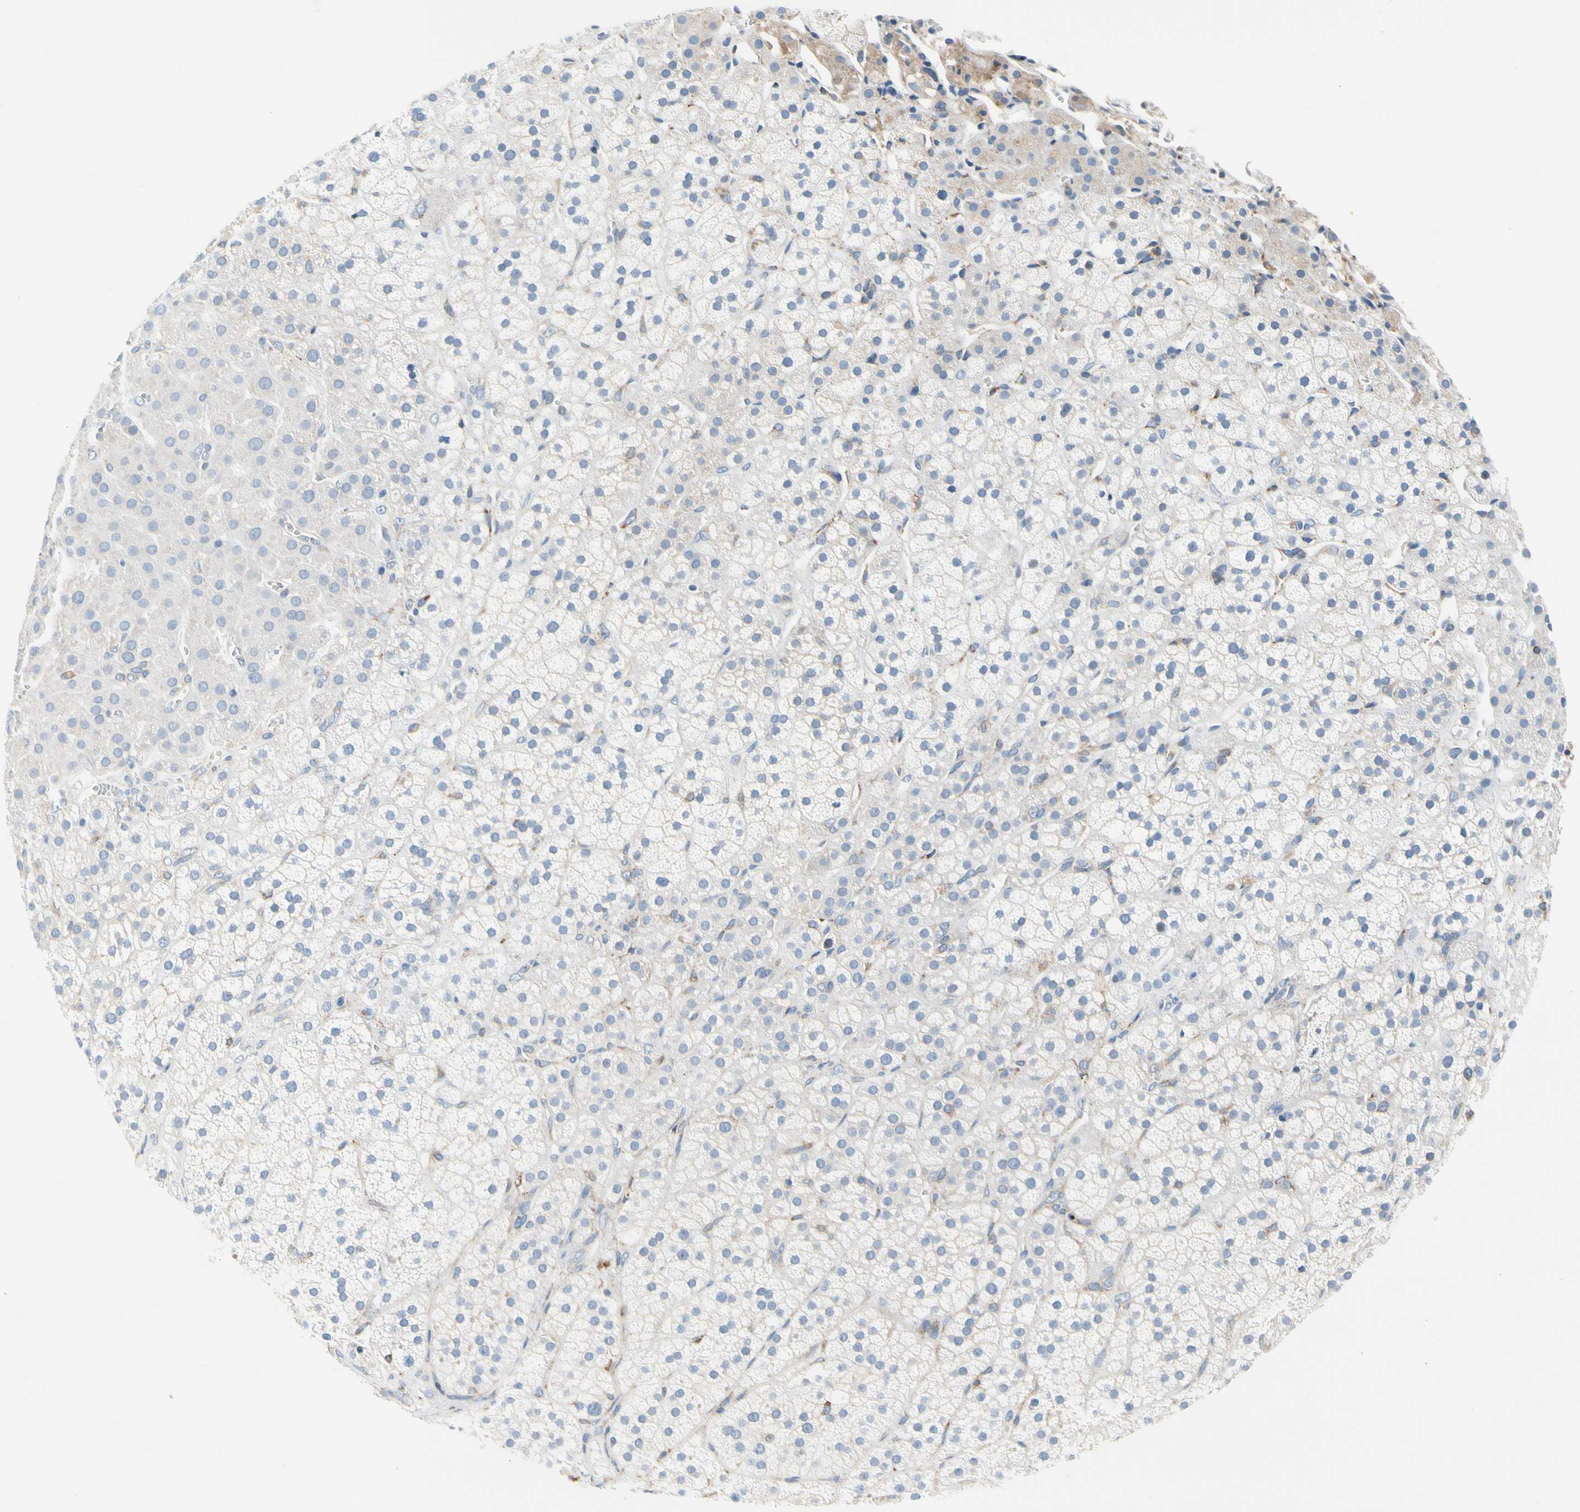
{"staining": {"intensity": "negative", "quantity": "none", "location": "none"}, "tissue": "adrenal gland", "cell_type": "Glandular cells", "image_type": "normal", "snomed": [{"axis": "morphology", "description": "Normal tissue, NOS"}, {"axis": "topography", "description": "Adrenal gland"}], "caption": "A photomicrograph of adrenal gland stained for a protein demonstrates no brown staining in glandular cells.", "gene": "STXBP1", "patient": {"sex": "male", "age": 56}}